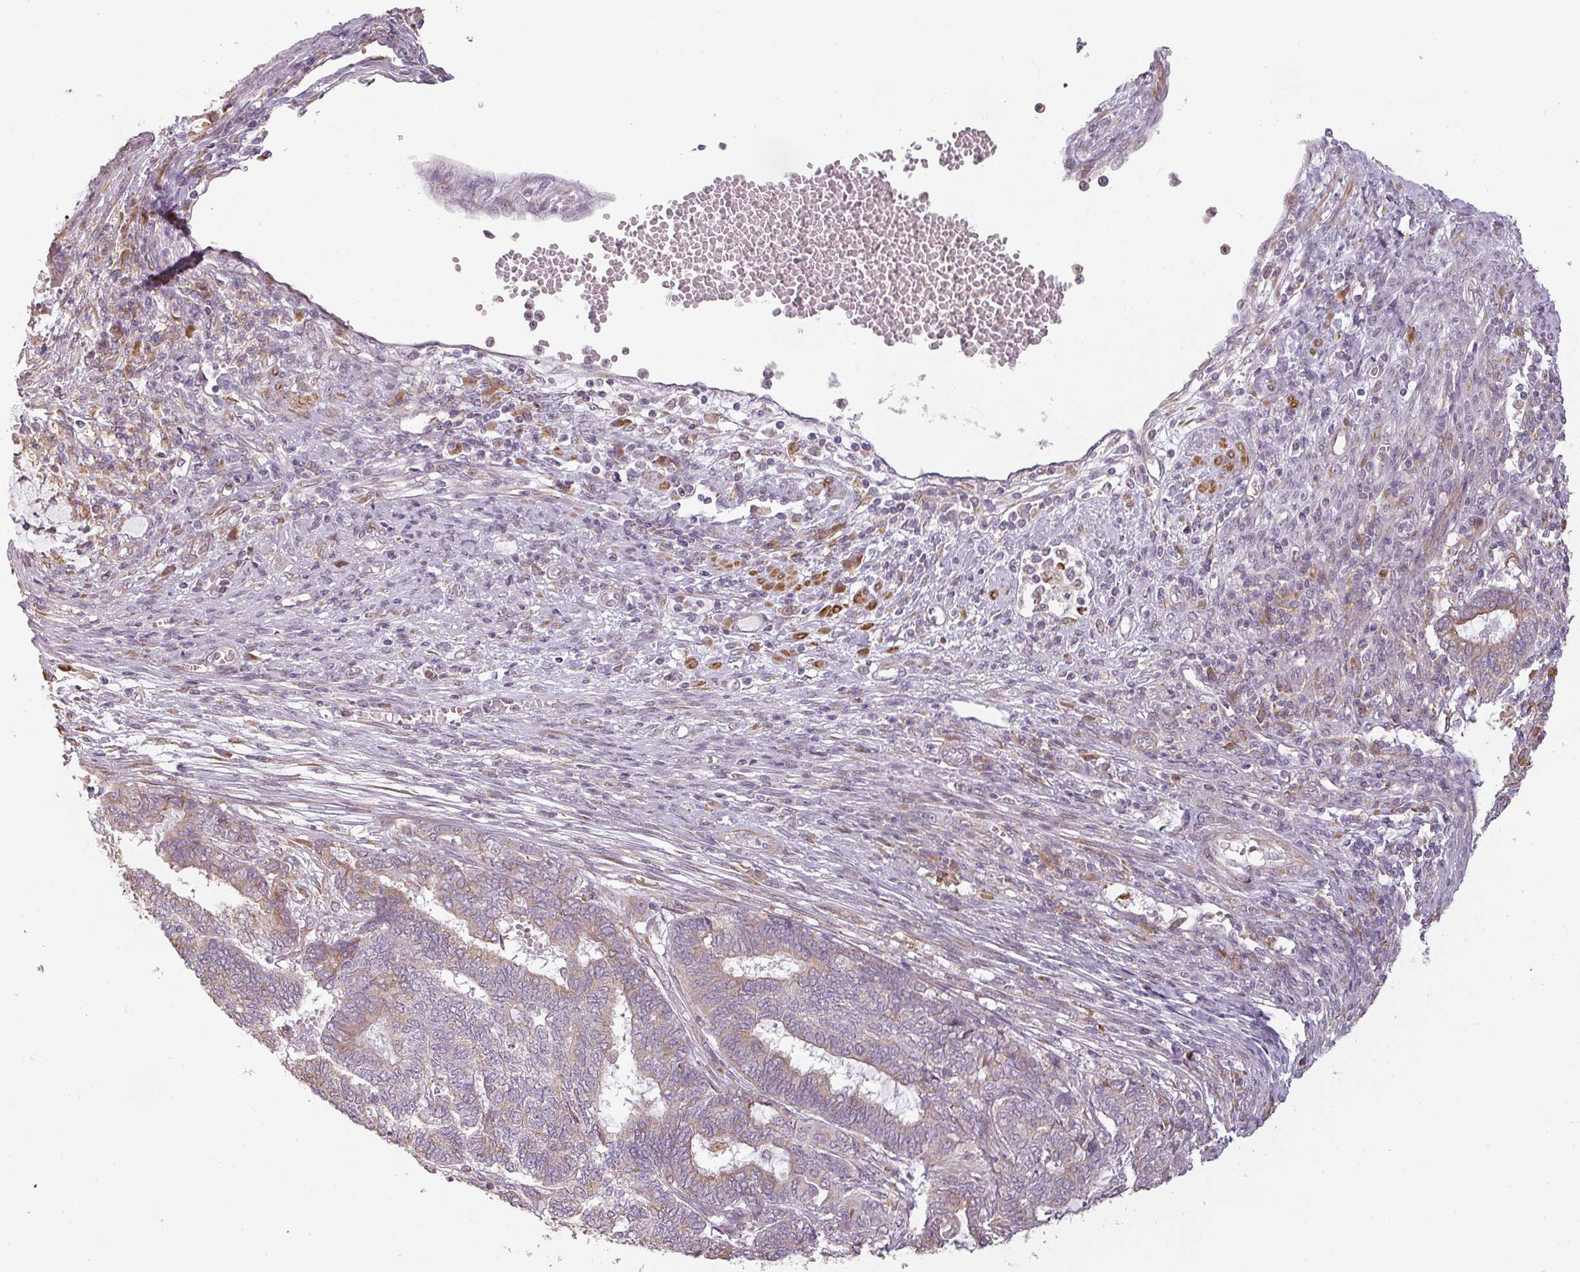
{"staining": {"intensity": "weak", "quantity": "<25%", "location": "cytoplasmic/membranous"}, "tissue": "endometrial cancer", "cell_type": "Tumor cells", "image_type": "cancer", "snomed": [{"axis": "morphology", "description": "Adenocarcinoma, NOS"}, {"axis": "topography", "description": "Uterus"}, {"axis": "topography", "description": "Endometrium"}], "caption": "Micrograph shows no protein positivity in tumor cells of adenocarcinoma (endometrial) tissue.", "gene": "CCDC144A", "patient": {"sex": "female", "age": 70}}